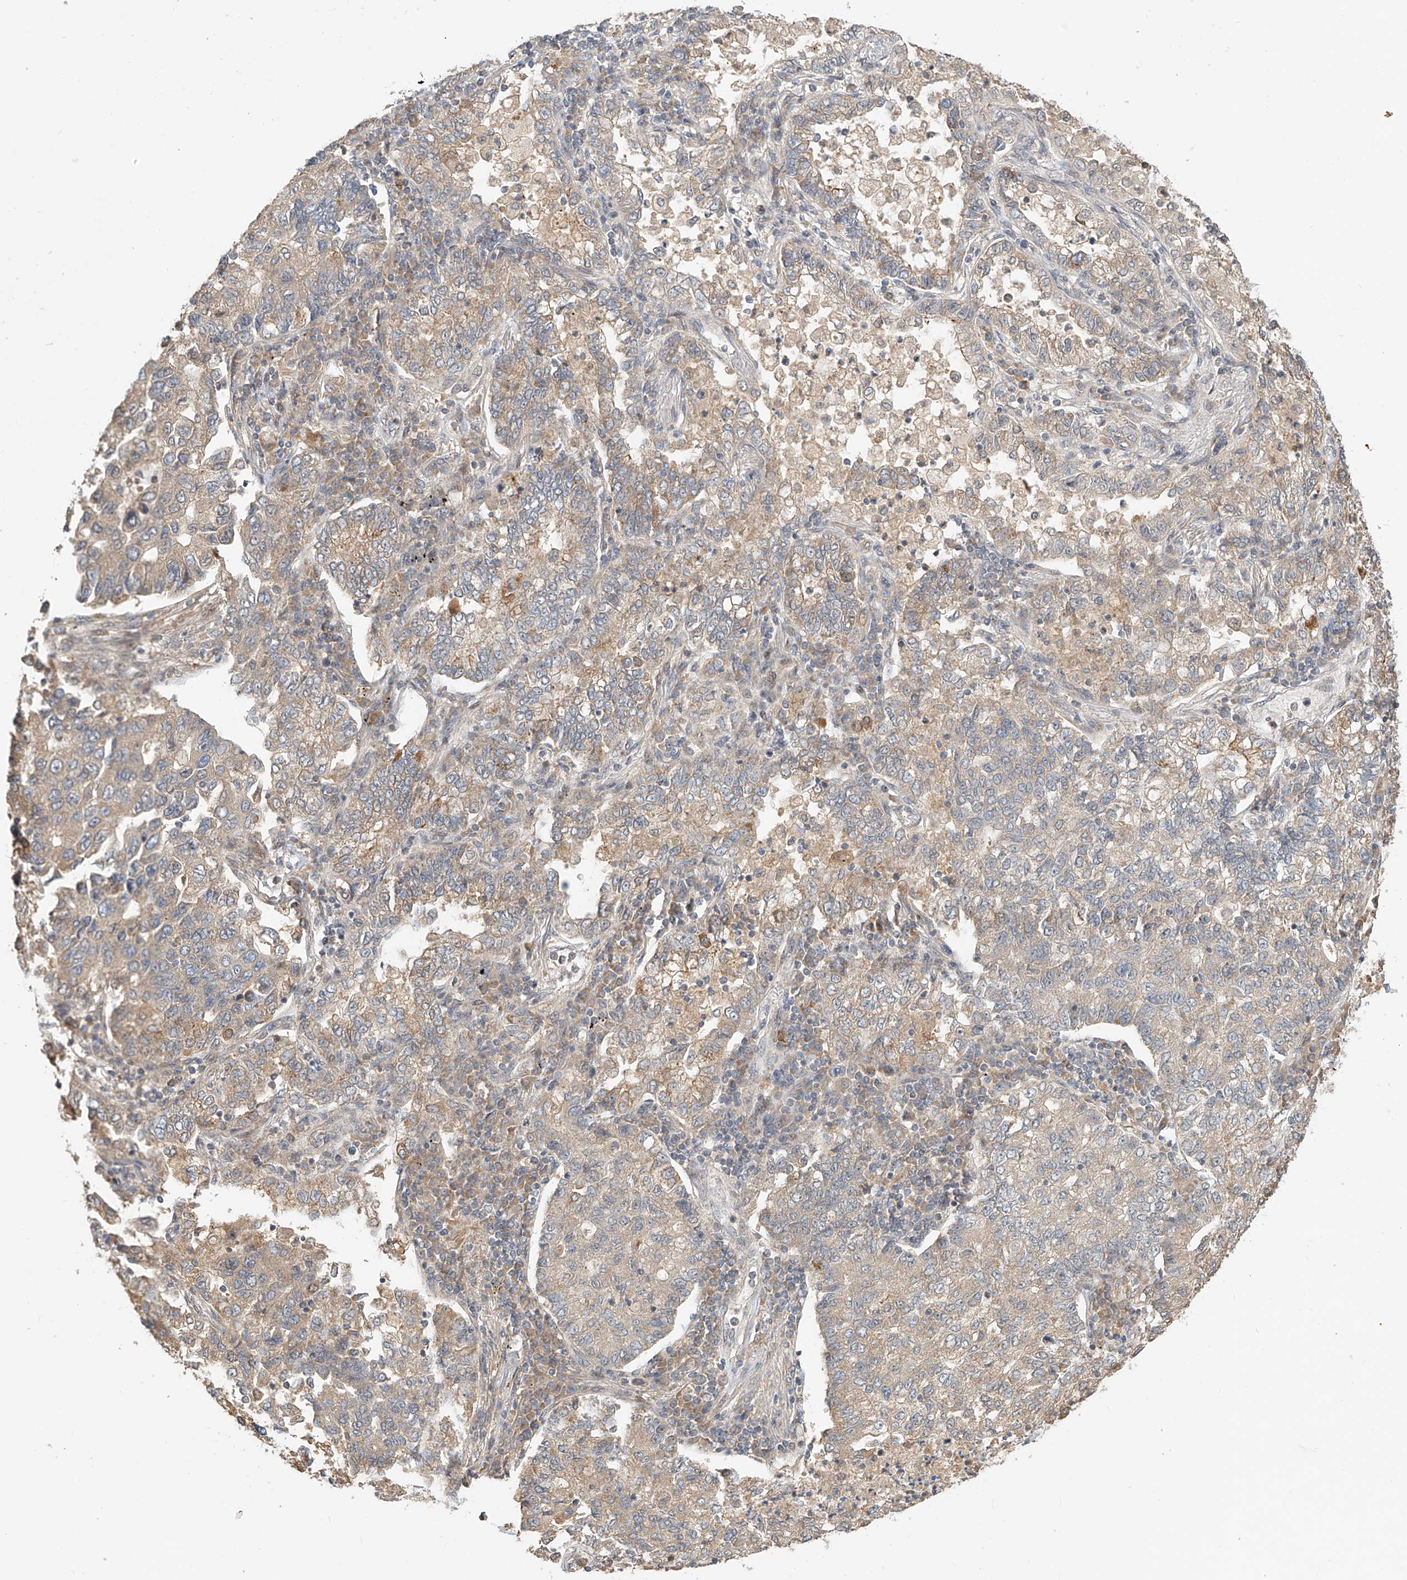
{"staining": {"intensity": "weak", "quantity": "<25%", "location": "cytoplasmic/membranous"}, "tissue": "lung cancer", "cell_type": "Tumor cells", "image_type": "cancer", "snomed": [{"axis": "morphology", "description": "Adenocarcinoma, NOS"}, {"axis": "topography", "description": "Lung"}], "caption": "The histopathology image reveals no staining of tumor cells in lung cancer.", "gene": "TMEM61", "patient": {"sex": "male", "age": 49}}